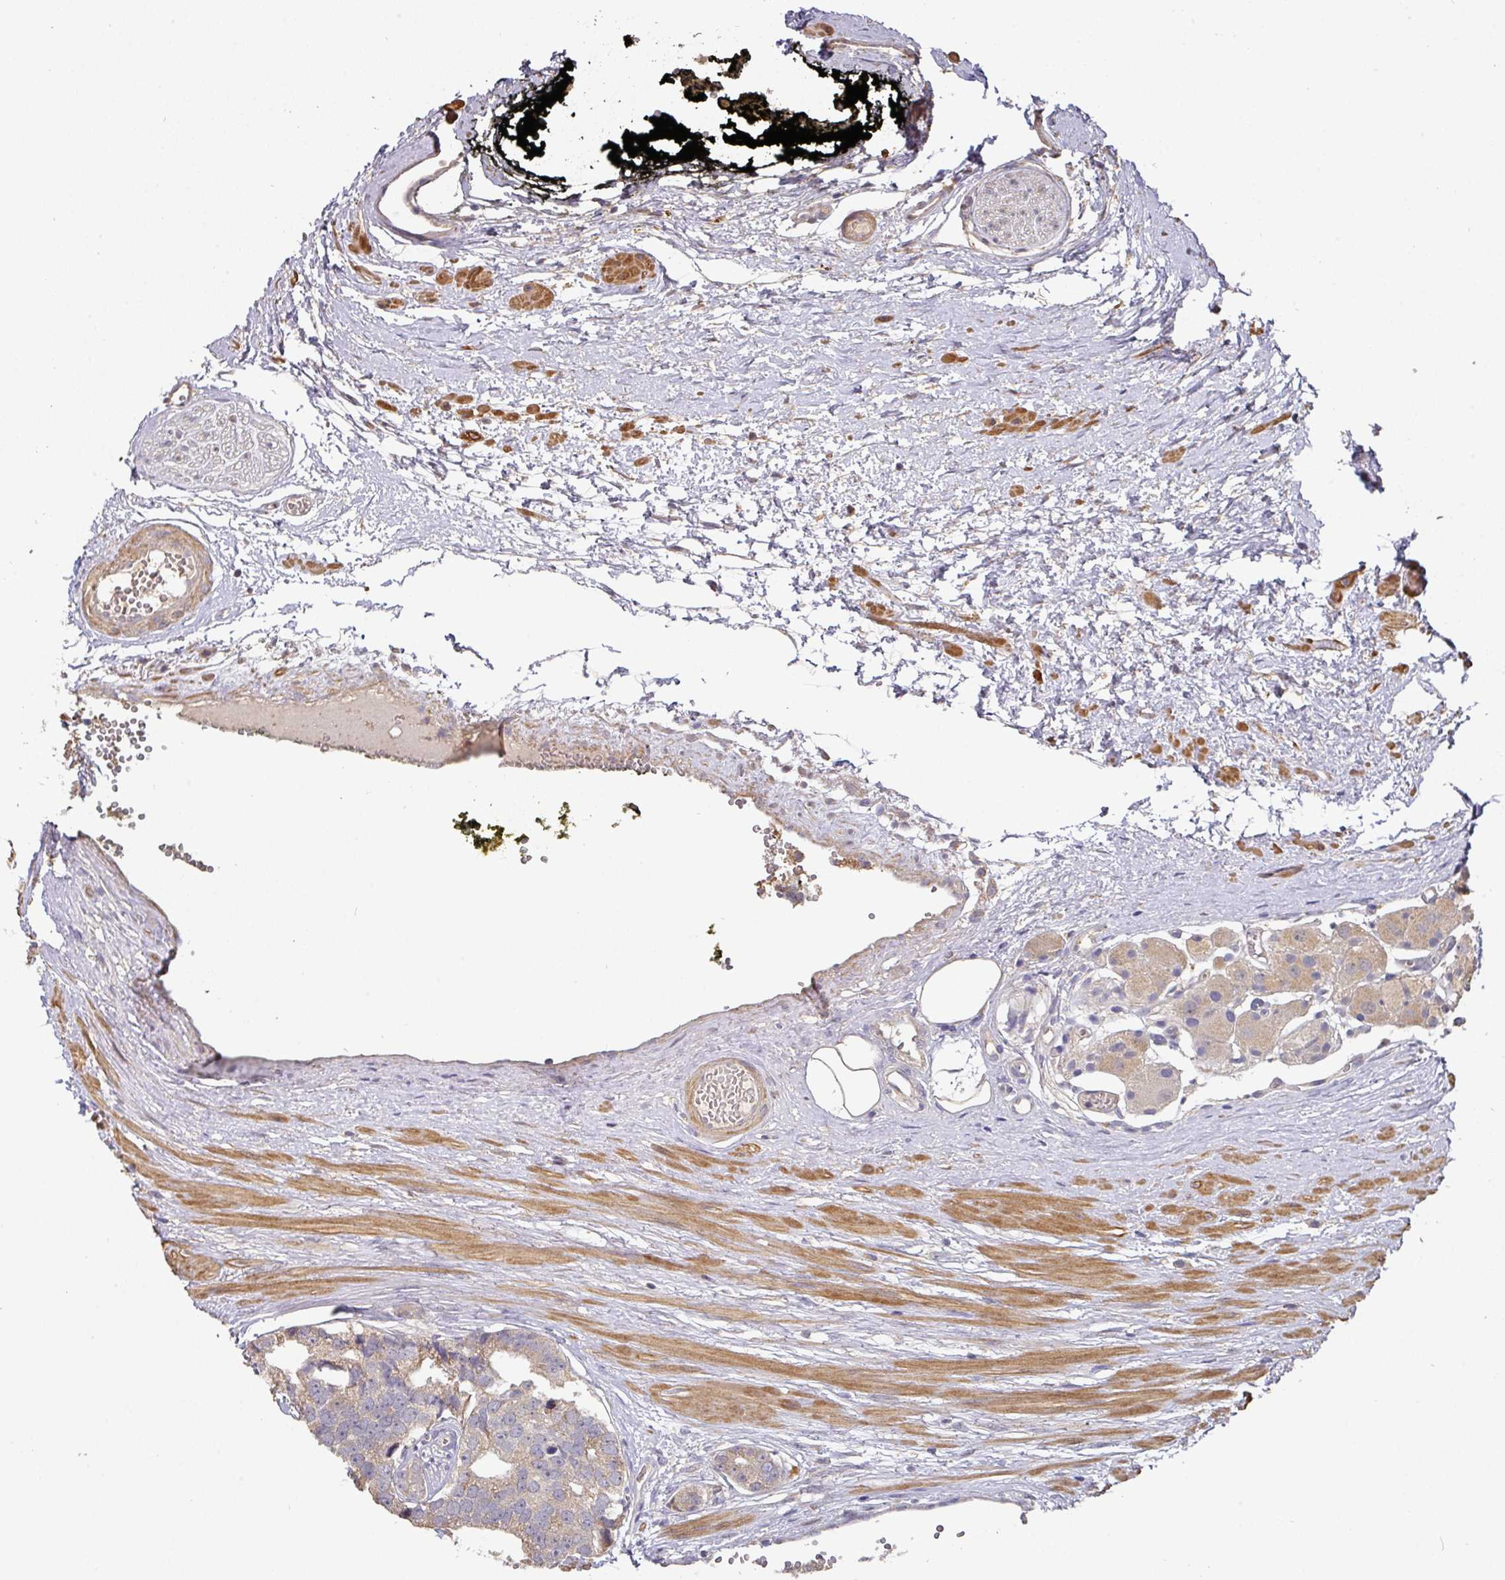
{"staining": {"intensity": "weak", "quantity": ">75%", "location": "cytoplasmic/membranous"}, "tissue": "prostate cancer", "cell_type": "Tumor cells", "image_type": "cancer", "snomed": [{"axis": "morphology", "description": "Adenocarcinoma, High grade"}, {"axis": "topography", "description": "Prostate"}], "caption": "Immunohistochemistry (IHC) of high-grade adenocarcinoma (prostate) reveals low levels of weak cytoplasmic/membranous staining in approximately >75% of tumor cells. The protein of interest is shown in brown color, while the nuclei are stained blue.", "gene": "ACVR2B", "patient": {"sex": "male", "age": 71}}